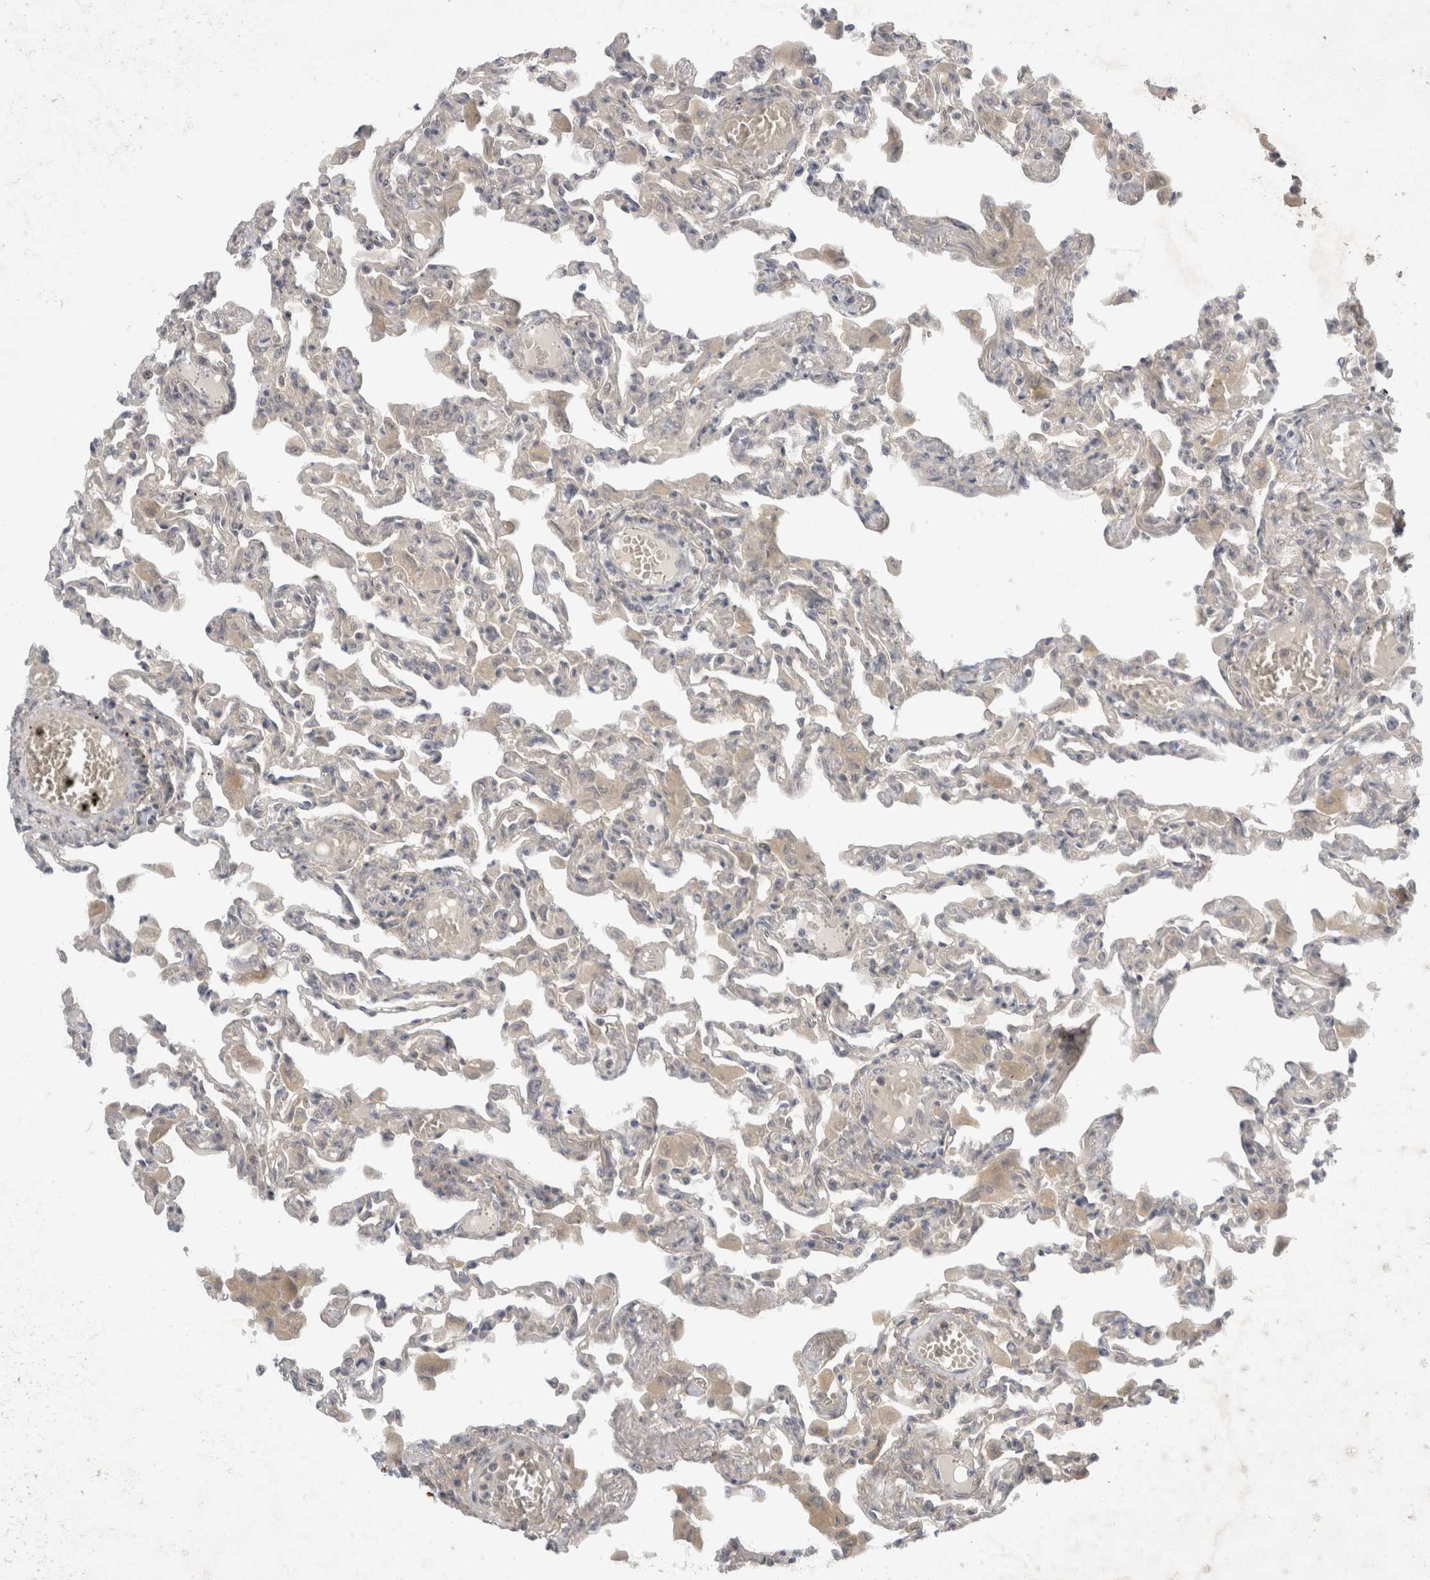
{"staining": {"intensity": "negative", "quantity": "none", "location": "none"}, "tissue": "lung", "cell_type": "Alveolar cells", "image_type": "normal", "snomed": [{"axis": "morphology", "description": "Normal tissue, NOS"}, {"axis": "topography", "description": "Bronchus"}, {"axis": "topography", "description": "Lung"}], "caption": "DAB immunohistochemical staining of unremarkable human lung exhibits no significant staining in alveolar cells. (DAB IHC with hematoxylin counter stain).", "gene": "TOM1L2", "patient": {"sex": "female", "age": 49}}